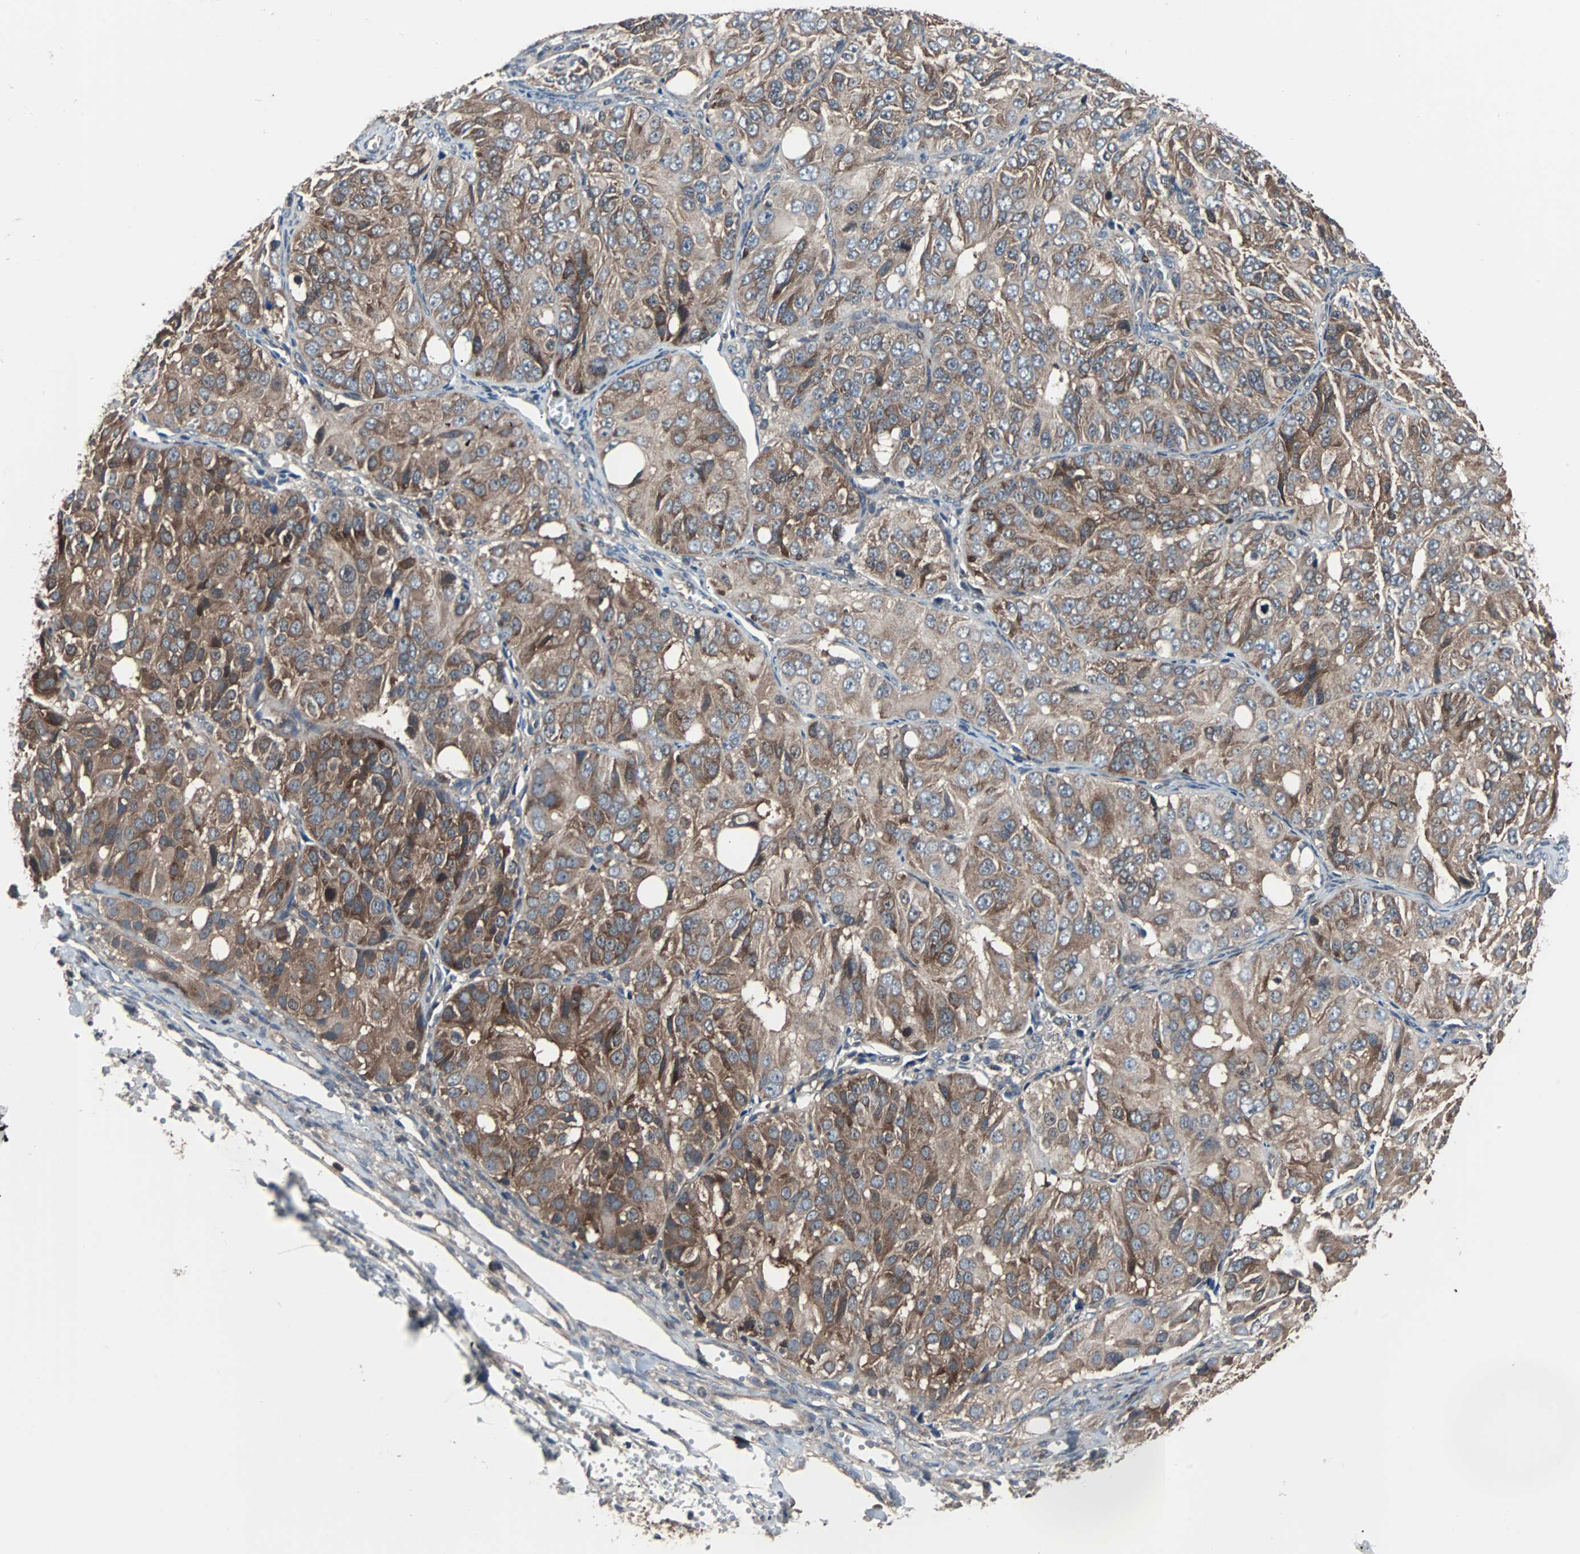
{"staining": {"intensity": "moderate", "quantity": ">75%", "location": "cytoplasmic/membranous"}, "tissue": "ovarian cancer", "cell_type": "Tumor cells", "image_type": "cancer", "snomed": [{"axis": "morphology", "description": "Carcinoma, endometroid"}, {"axis": "topography", "description": "Ovary"}], "caption": "Immunohistochemical staining of human ovarian cancer exhibits moderate cytoplasmic/membranous protein staining in approximately >75% of tumor cells. (DAB (3,3'-diaminobenzidine) IHC with brightfield microscopy, high magnification).", "gene": "PAK1", "patient": {"sex": "female", "age": 51}}